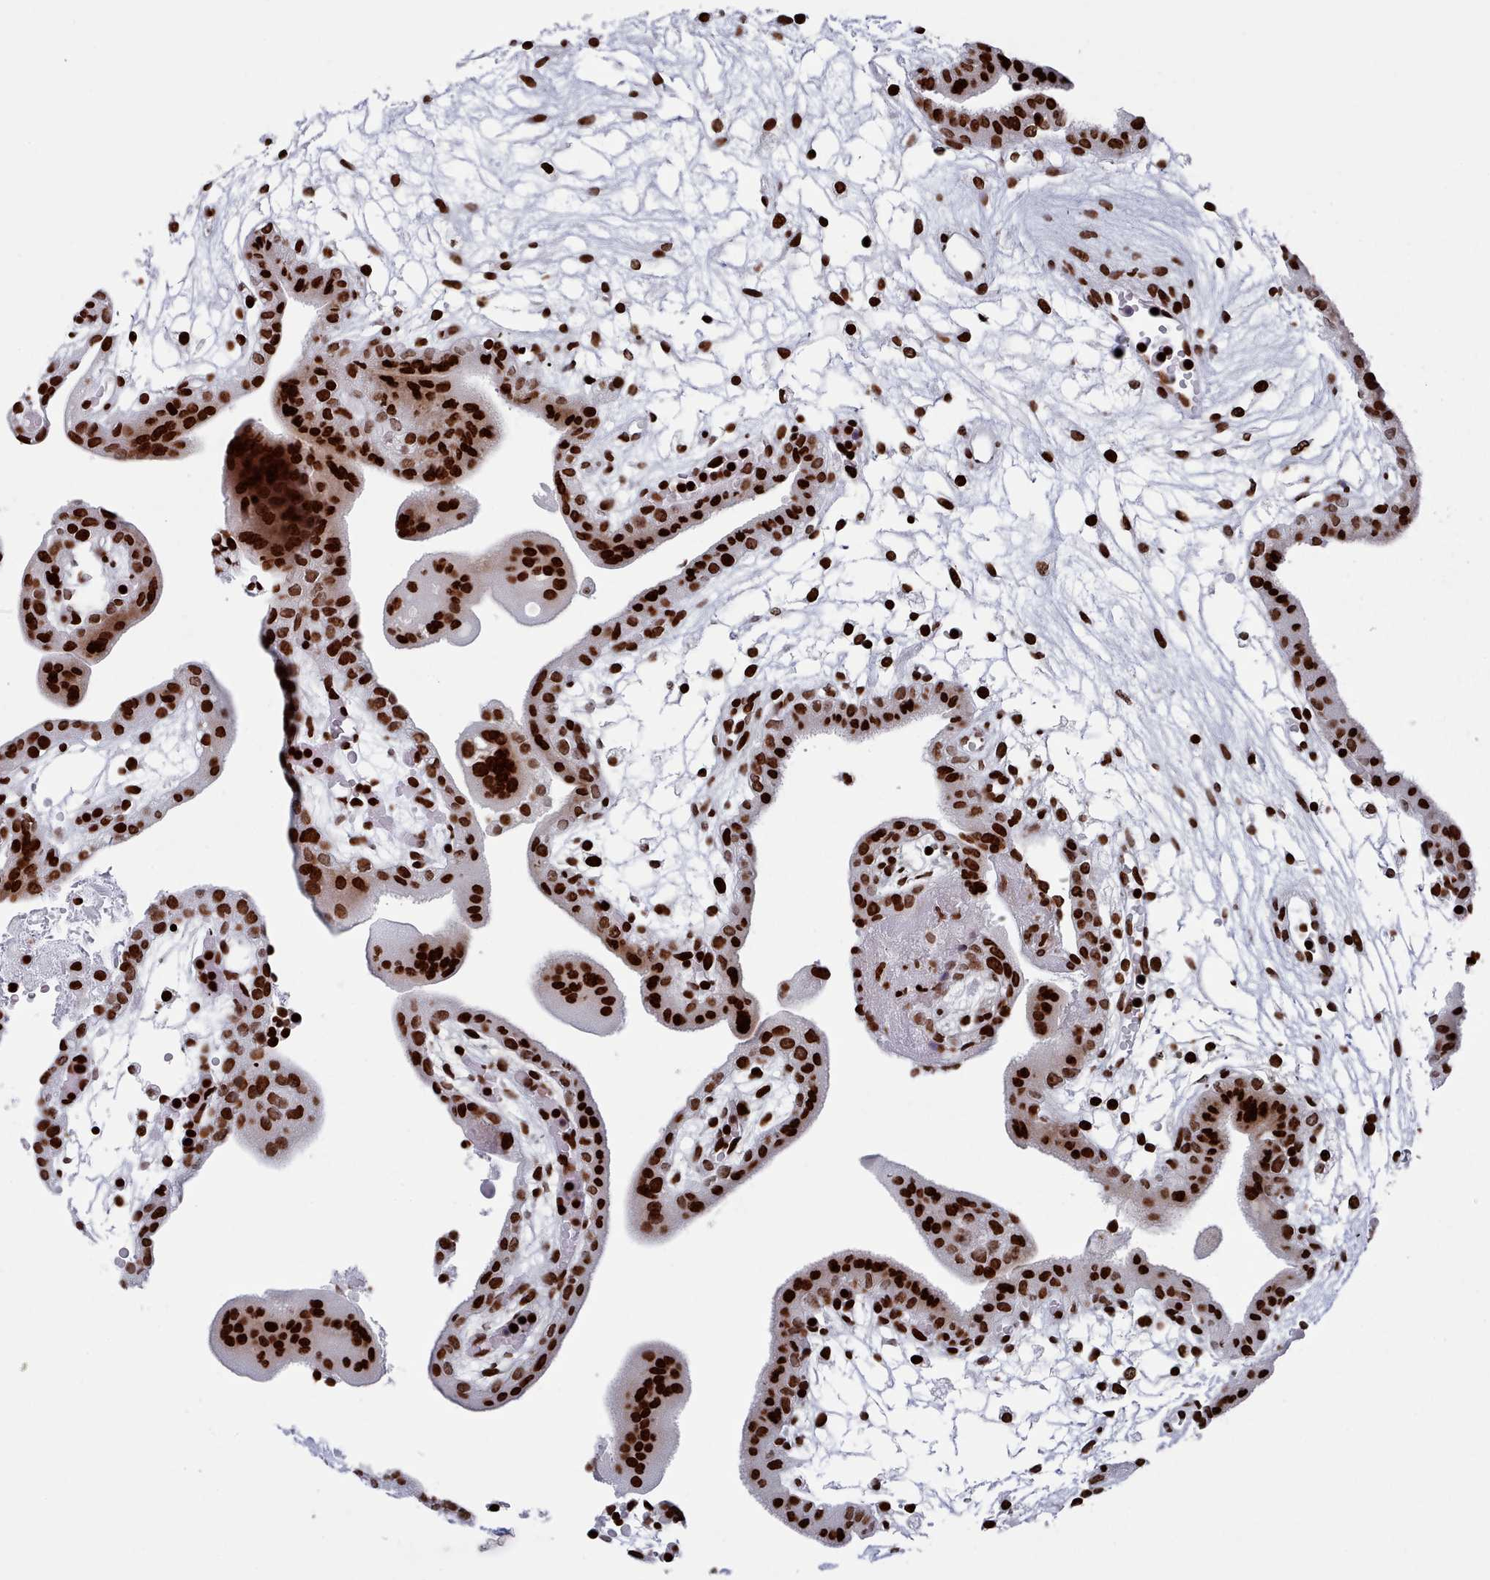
{"staining": {"intensity": "strong", "quantity": ">75%", "location": "nuclear"}, "tissue": "placenta", "cell_type": "Decidual cells", "image_type": "normal", "snomed": [{"axis": "morphology", "description": "Normal tissue, NOS"}, {"axis": "topography", "description": "Placenta"}], "caption": "The micrograph reveals immunohistochemical staining of normal placenta. There is strong nuclear positivity is identified in approximately >75% of decidual cells.", "gene": "PCDHB11", "patient": {"sex": "female", "age": 18}}